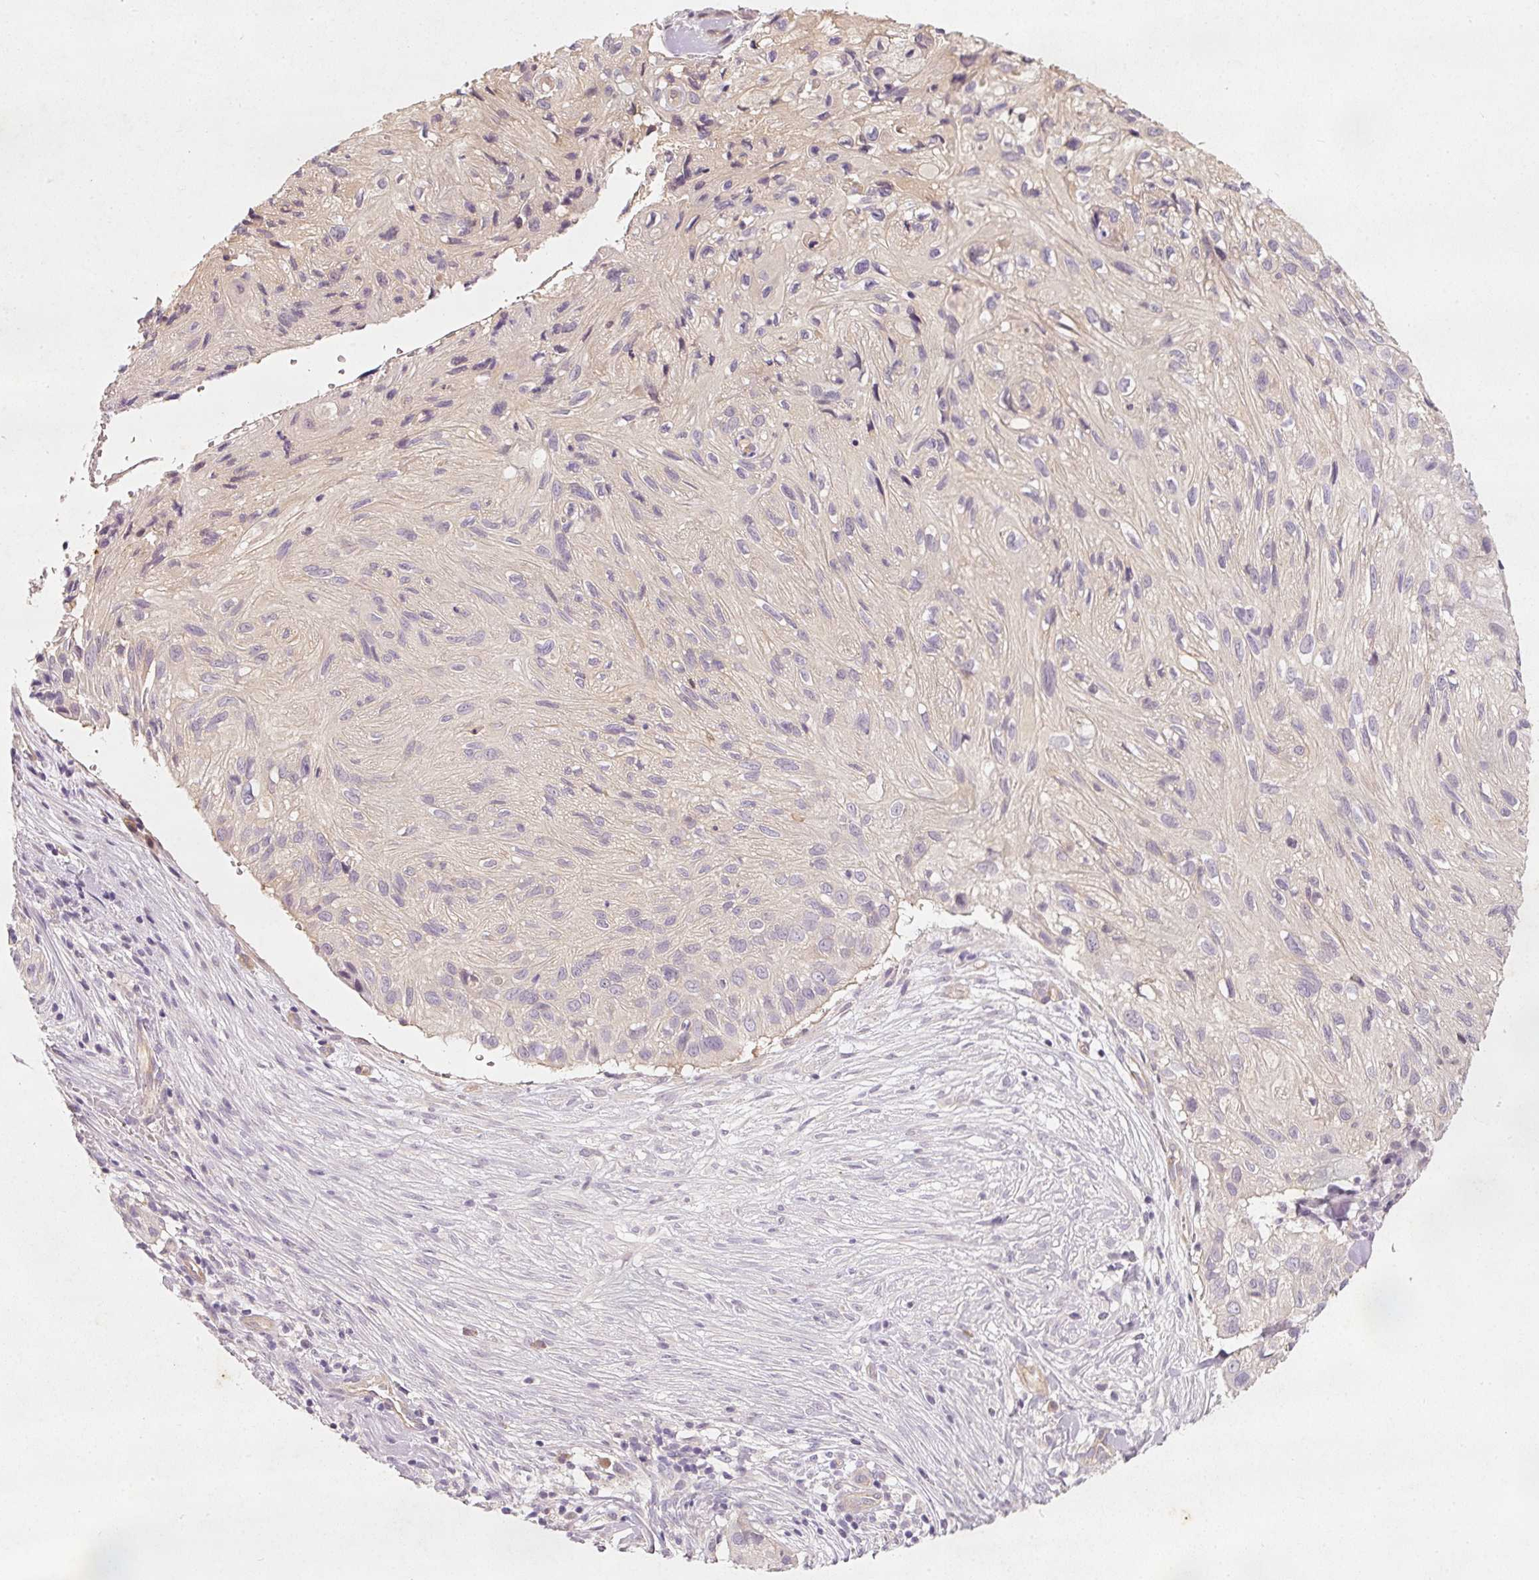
{"staining": {"intensity": "negative", "quantity": "none", "location": "none"}, "tissue": "skin cancer", "cell_type": "Tumor cells", "image_type": "cancer", "snomed": [{"axis": "morphology", "description": "Squamous cell carcinoma, NOS"}, {"axis": "topography", "description": "Skin"}], "caption": "This is an IHC photomicrograph of skin cancer. There is no staining in tumor cells.", "gene": "RGL2", "patient": {"sex": "male", "age": 82}}